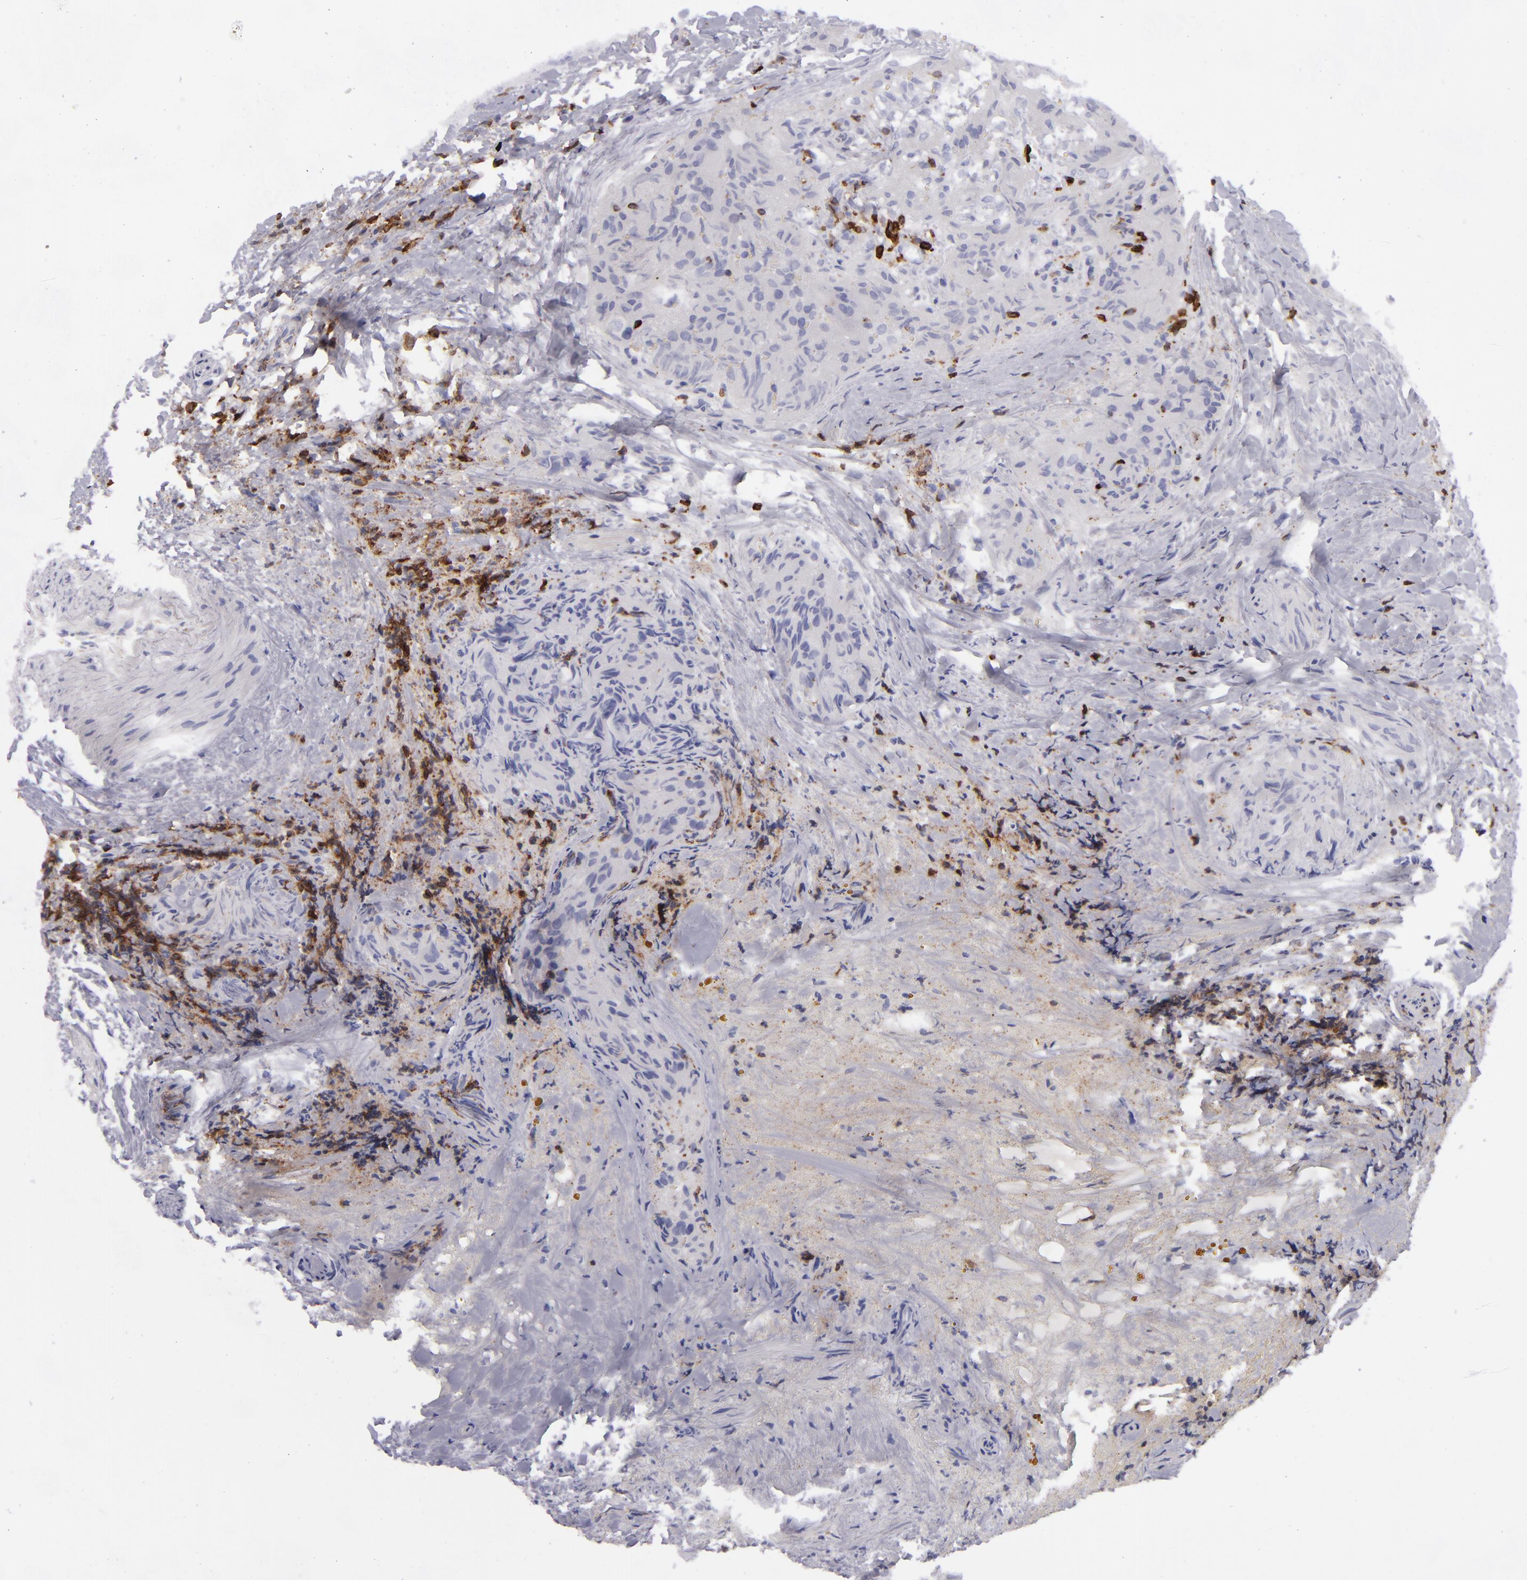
{"staining": {"intensity": "negative", "quantity": "none", "location": "none"}, "tissue": "thyroid cancer", "cell_type": "Tumor cells", "image_type": "cancer", "snomed": [{"axis": "morphology", "description": "Papillary adenocarcinoma, NOS"}, {"axis": "topography", "description": "Thyroid gland"}], "caption": "There is no significant positivity in tumor cells of papillary adenocarcinoma (thyroid). (Stains: DAB immunohistochemistry (IHC) with hematoxylin counter stain, Microscopy: brightfield microscopy at high magnification).", "gene": "CD27", "patient": {"sex": "female", "age": 71}}